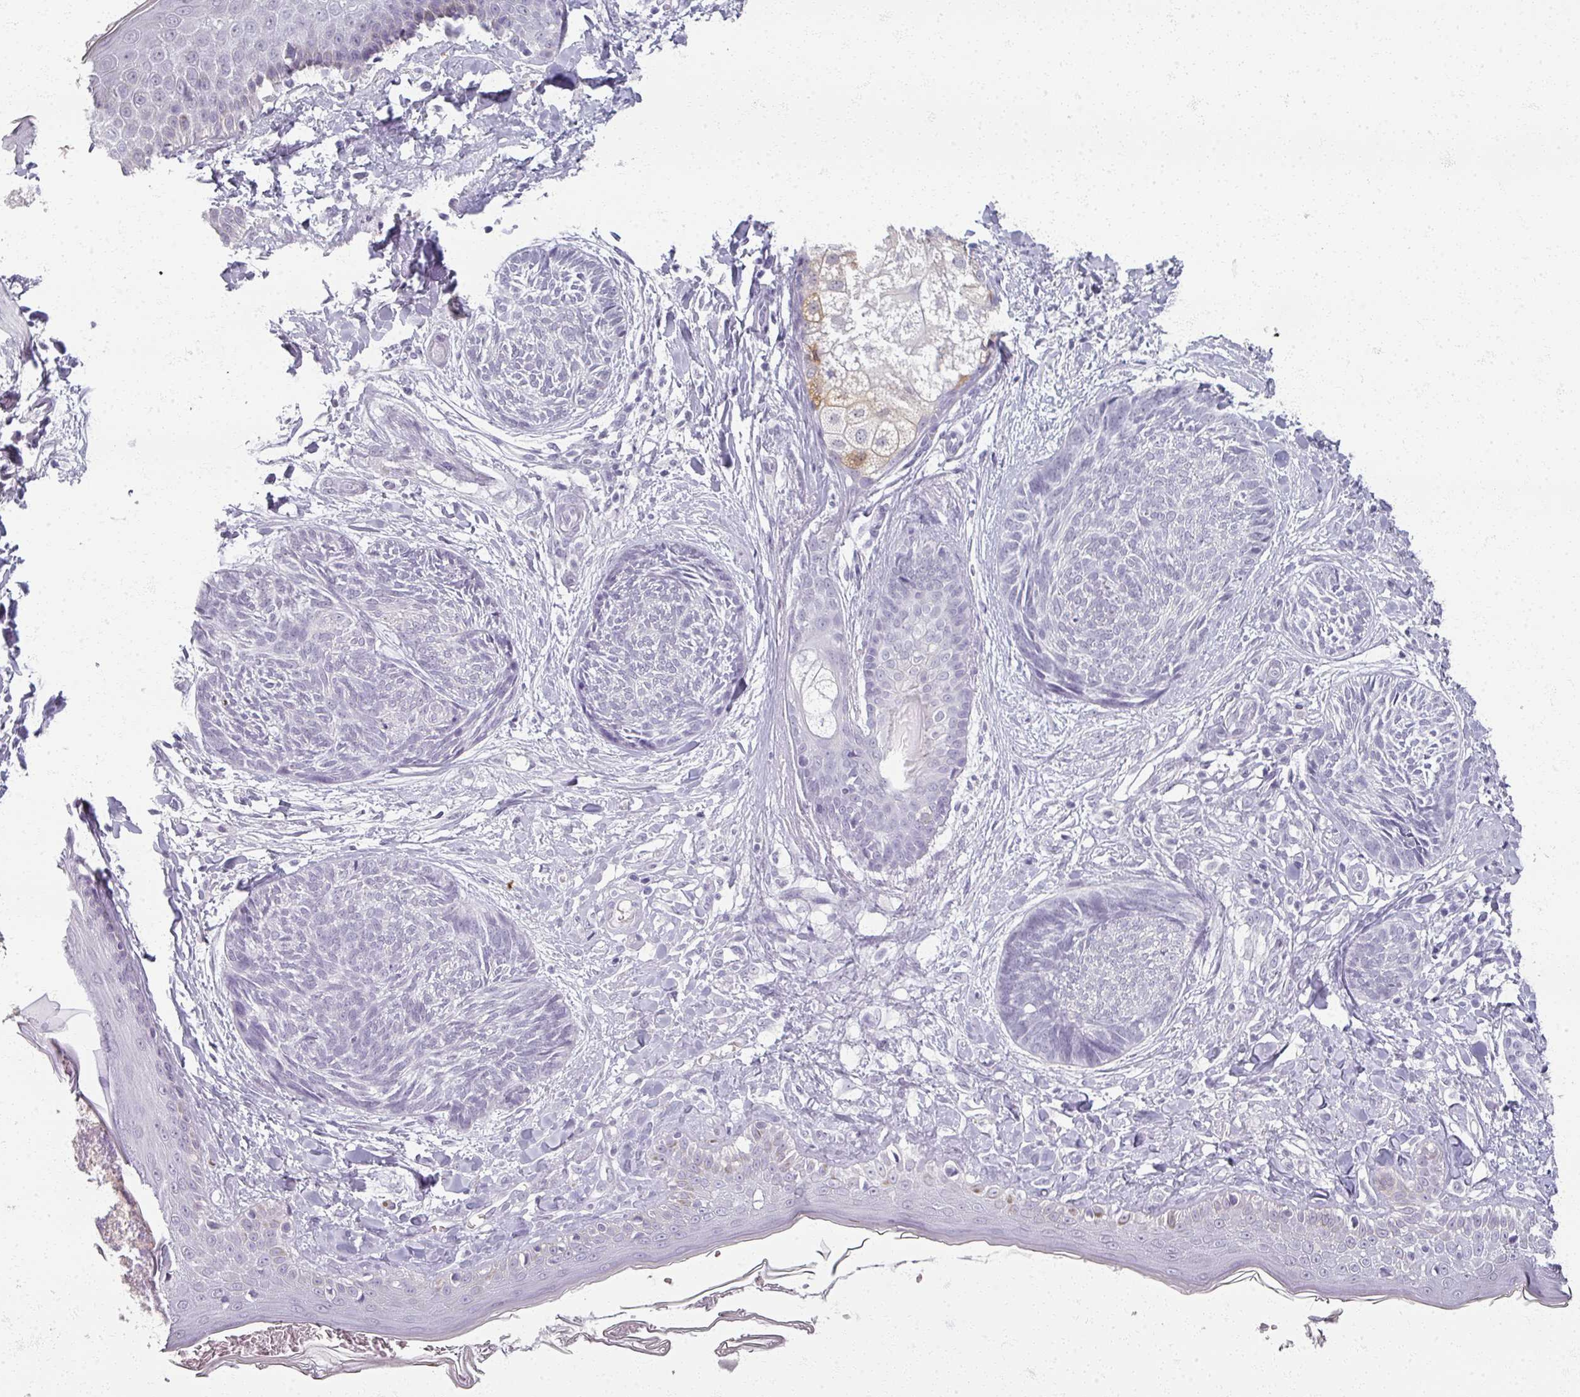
{"staining": {"intensity": "negative", "quantity": "none", "location": "none"}, "tissue": "skin cancer", "cell_type": "Tumor cells", "image_type": "cancer", "snomed": [{"axis": "morphology", "description": "Basal cell carcinoma"}, {"axis": "topography", "description": "Skin"}], "caption": "Protein analysis of basal cell carcinoma (skin) shows no significant positivity in tumor cells. (Immunohistochemistry, brightfield microscopy, high magnification).", "gene": "RFPL2", "patient": {"sex": "male", "age": 73}}